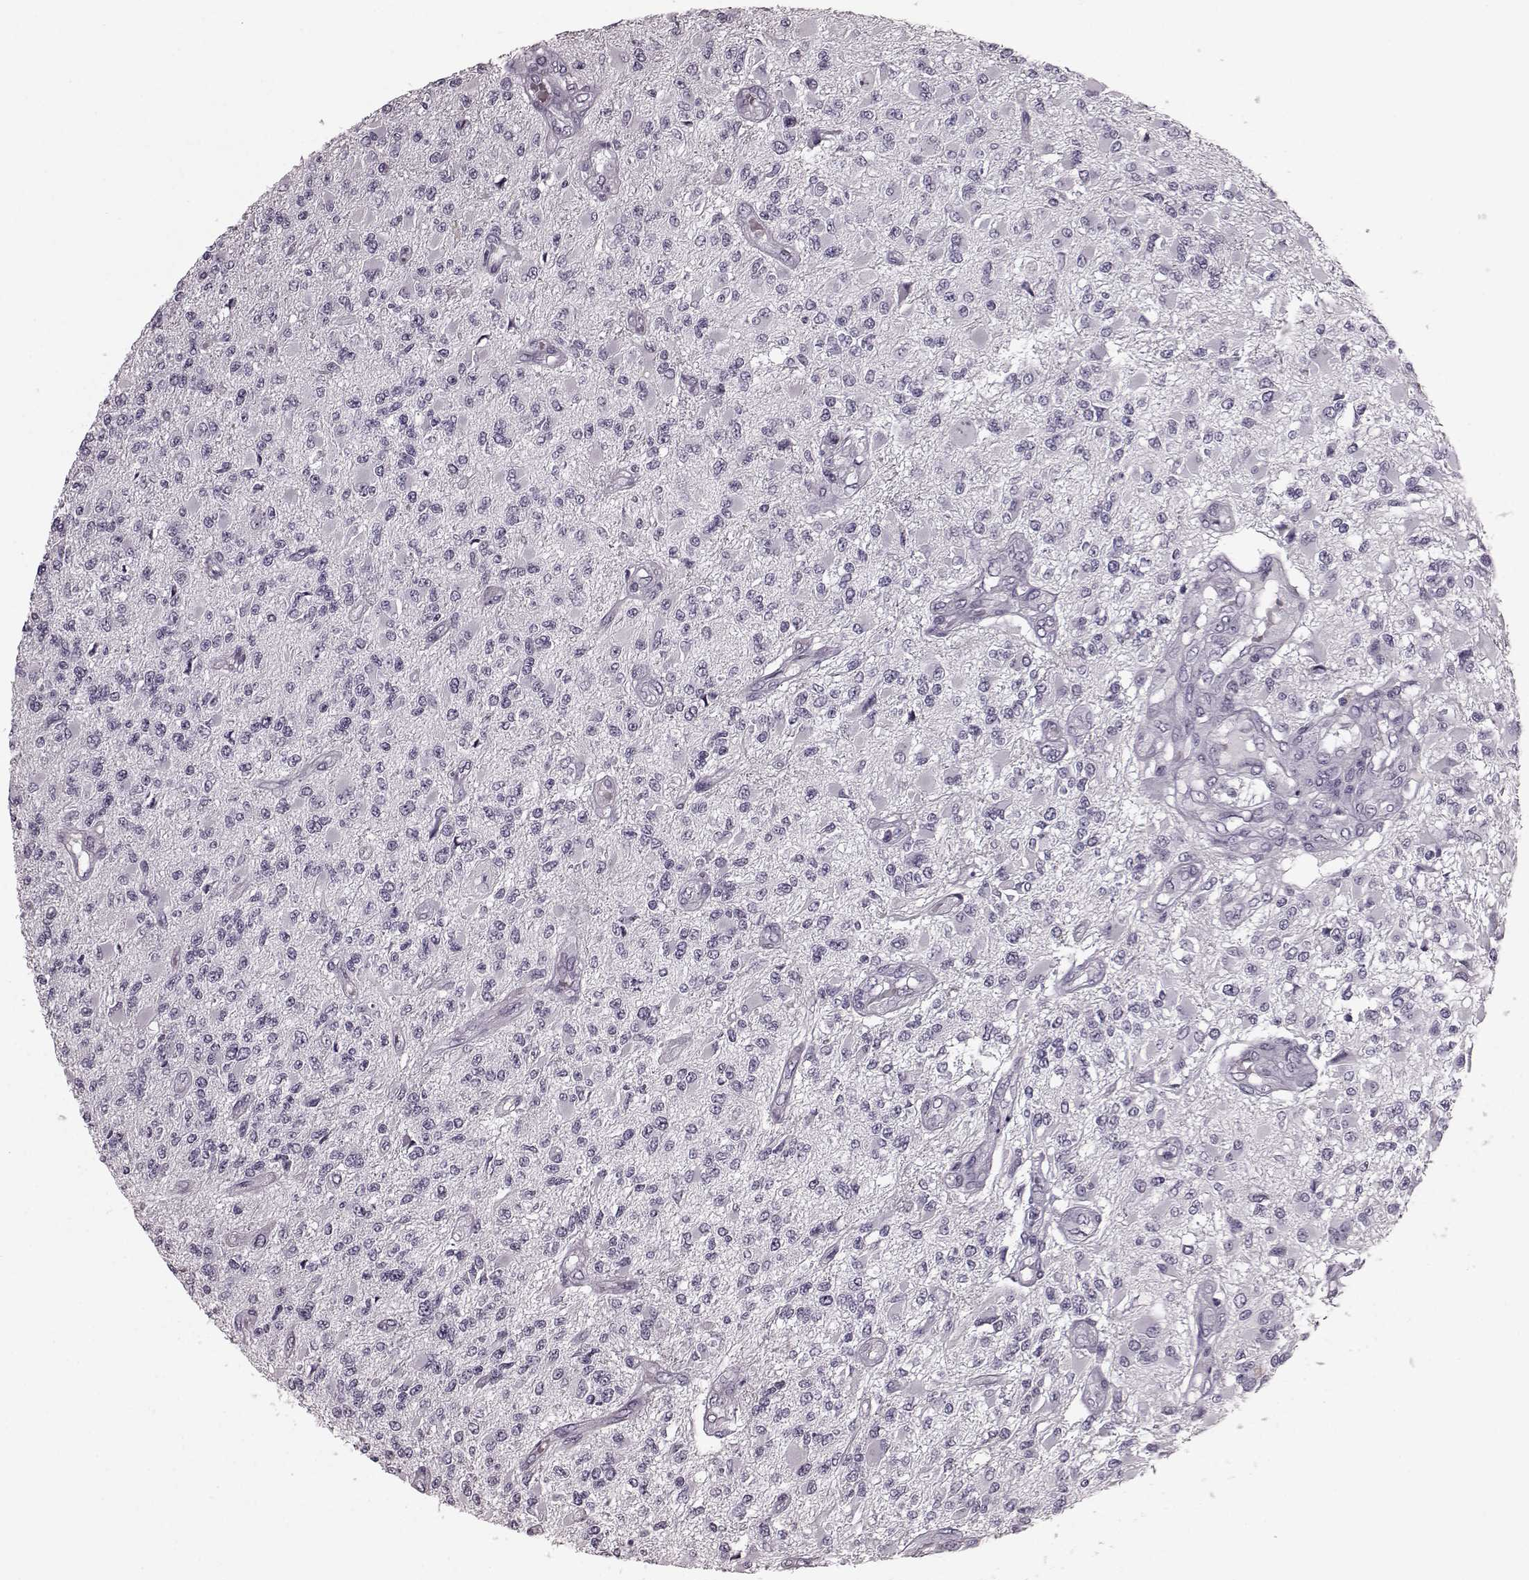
{"staining": {"intensity": "negative", "quantity": "none", "location": "none"}, "tissue": "glioma", "cell_type": "Tumor cells", "image_type": "cancer", "snomed": [{"axis": "morphology", "description": "Glioma, malignant, High grade"}, {"axis": "topography", "description": "Brain"}], "caption": "High magnification brightfield microscopy of glioma stained with DAB (brown) and counterstained with hematoxylin (blue): tumor cells show no significant expression. (Brightfield microscopy of DAB IHC at high magnification).", "gene": "CST7", "patient": {"sex": "female", "age": 63}}